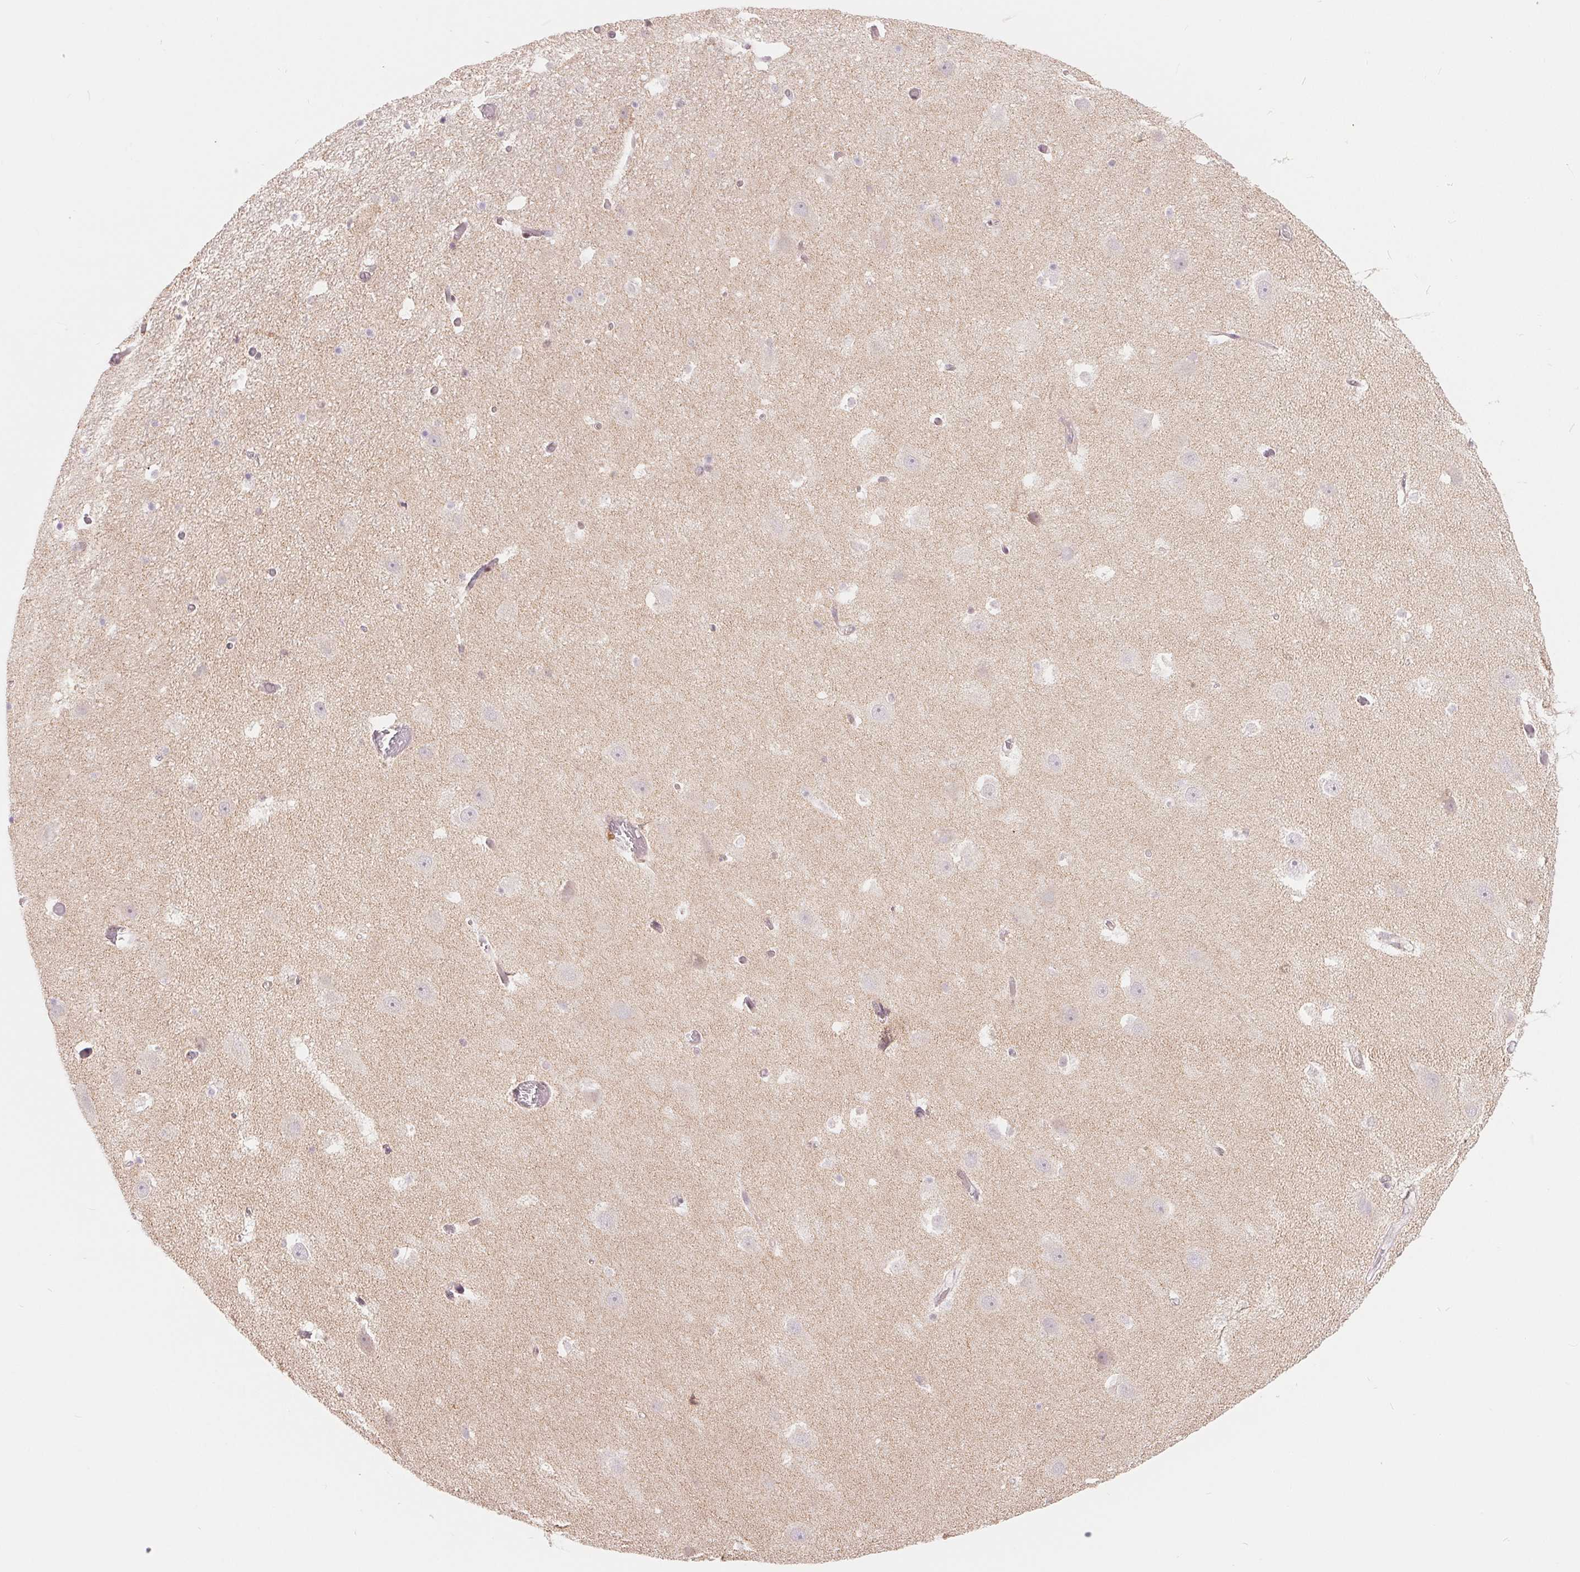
{"staining": {"intensity": "negative", "quantity": "none", "location": "none"}, "tissue": "hippocampus", "cell_type": "Glial cells", "image_type": "normal", "snomed": [{"axis": "morphology", "description": "Normal tissue, NOS"}, {"axis": "topography", "description": "Hippocampus"}], "caption": "Histopathology image shows no protein staining in glial cells of benign hippocampus.", "gene": "ARHGAP32", "patient": {"sex": "male", "age": 26}}